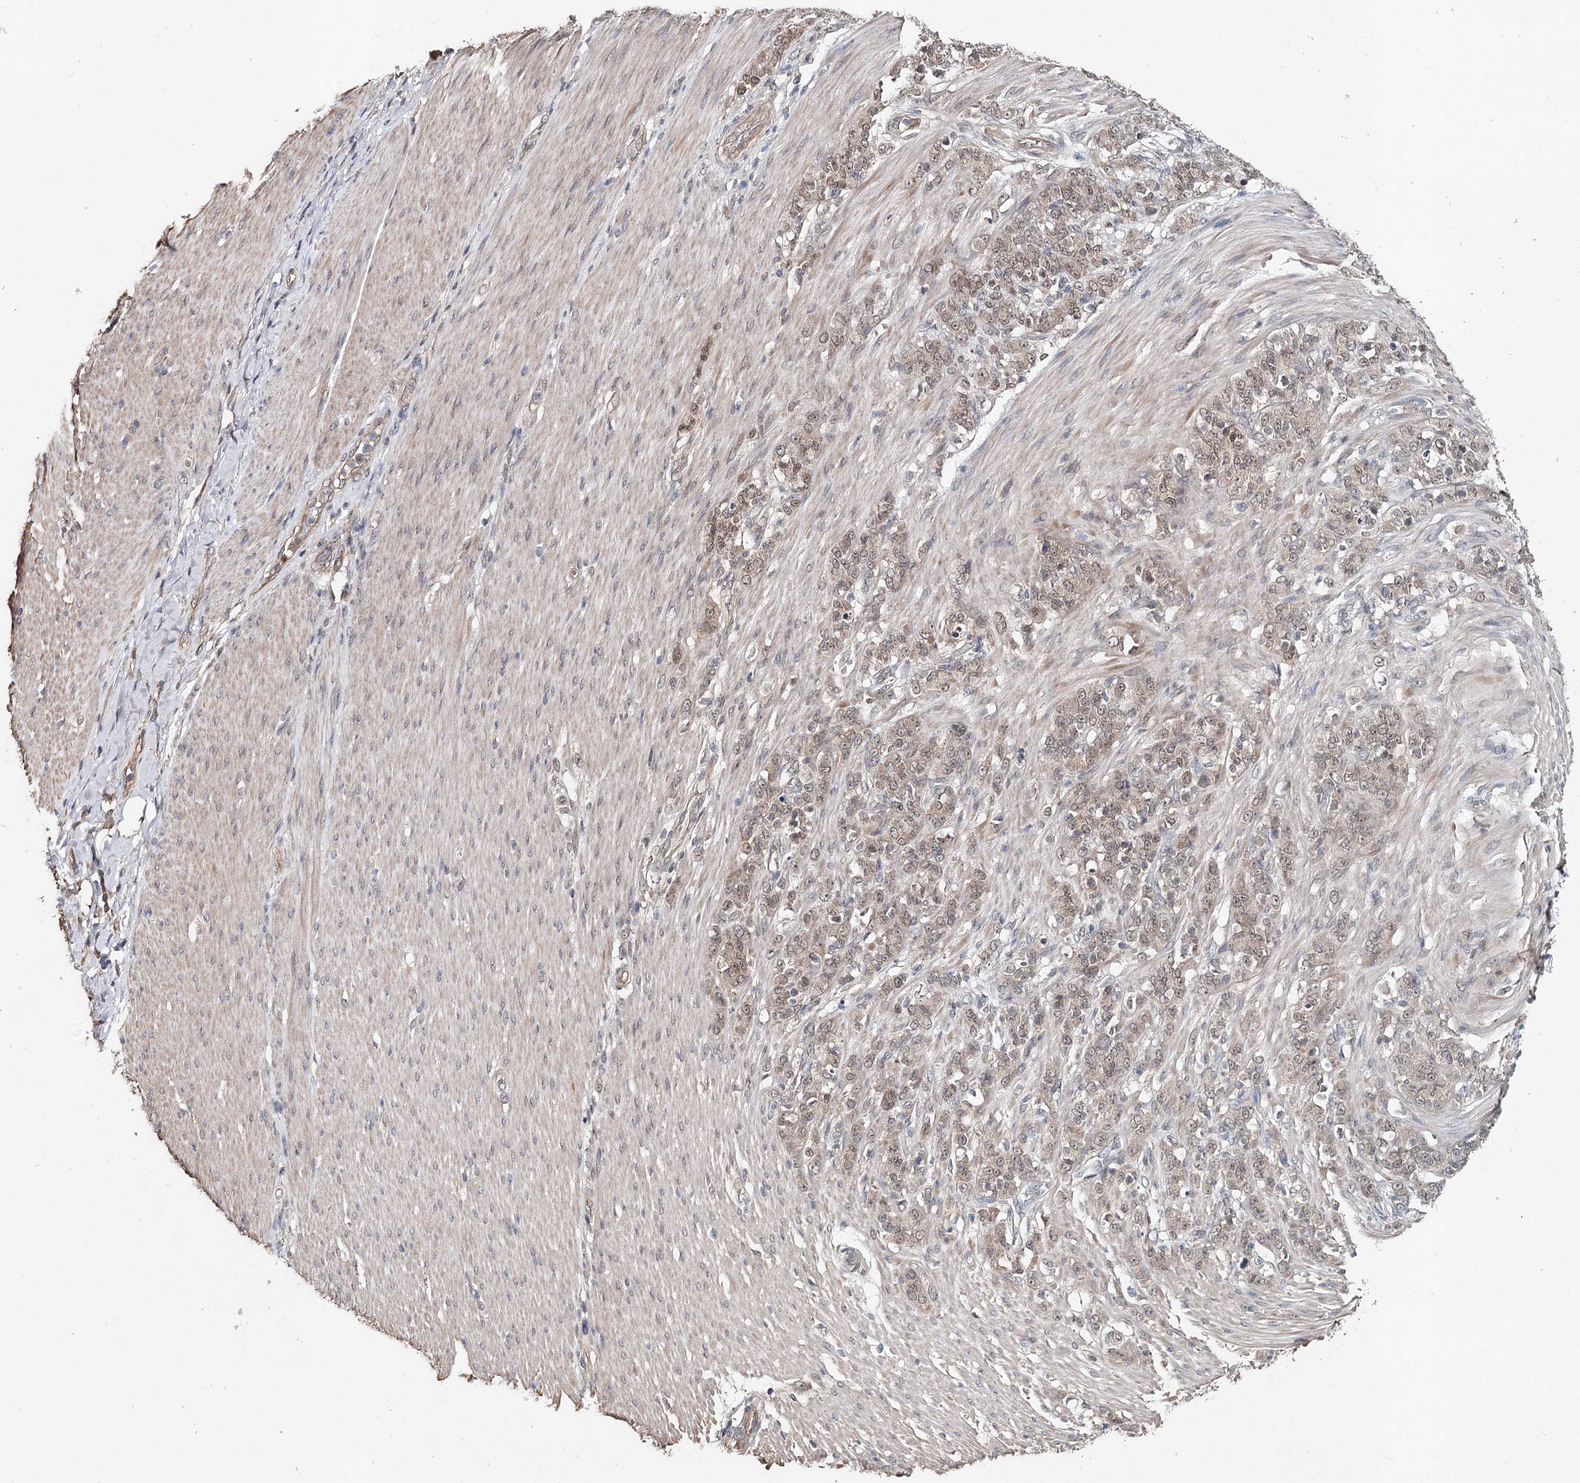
{"staining": {"intensity": "weak", "quantity": ">75%", "location": "cytoplasmic/membranous,nuclear"}, "tissue": "stomach cancer", "cell_type": "Tumor cells", "image_type": "cancer", "snomed": [{"axis": "morphology", "description": "Adenocarcinoma, NOS"}, {"axis": "topography", "description": "Stomach"}], "caption": "About >75% of tumor cells in human adenocarcinoma (stomach) exhibit weak cytoplasmic/membranous and nuclear protein positivity as visualized by brown immunohistochemical staining.", "gene": "NOPCHAP1", "patient": {"sex": "female", "age": 79}}